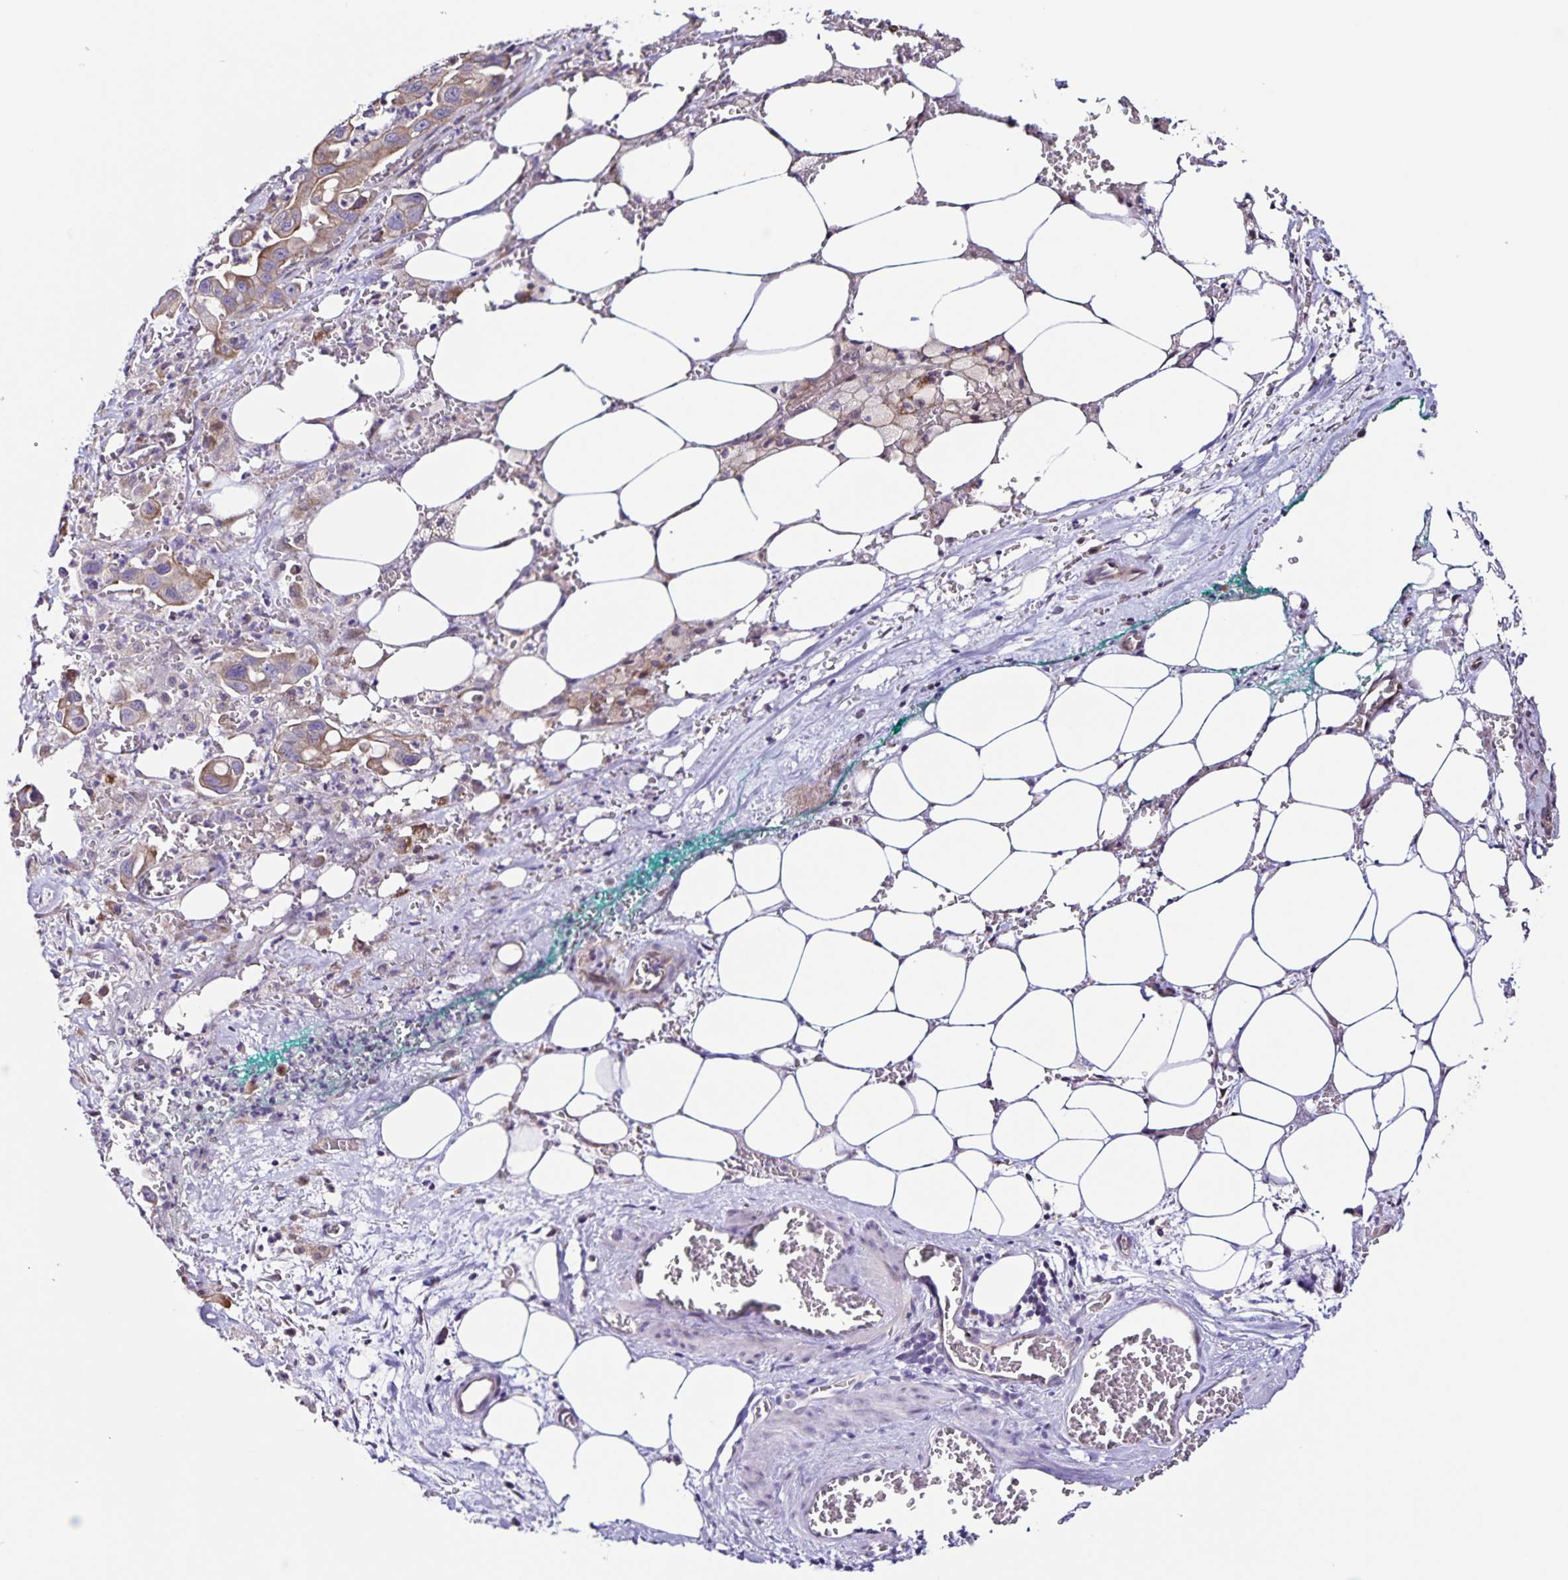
{"staining": {"intensity": "weak", "quantity": "25%-75%", "location": "cytoplasmic/membranous"}, "tissue": "pancreatic cancer", "cell_type": "Tumor cells", "image_type": "cancer", "snomed": [{"axis": "morphology", "description": "Adenocarcinoma, NOS"}, {"axis": "topography", "description": "Pancreas"}], "caption": "Pancreatic adenocarcinoma stained with IHC displays weak cytoplasmic/membranous staining in about 25%-75% of tumor cells.", "gene": "RNFT2", "patient": {"sex": "male", "age": 61}}